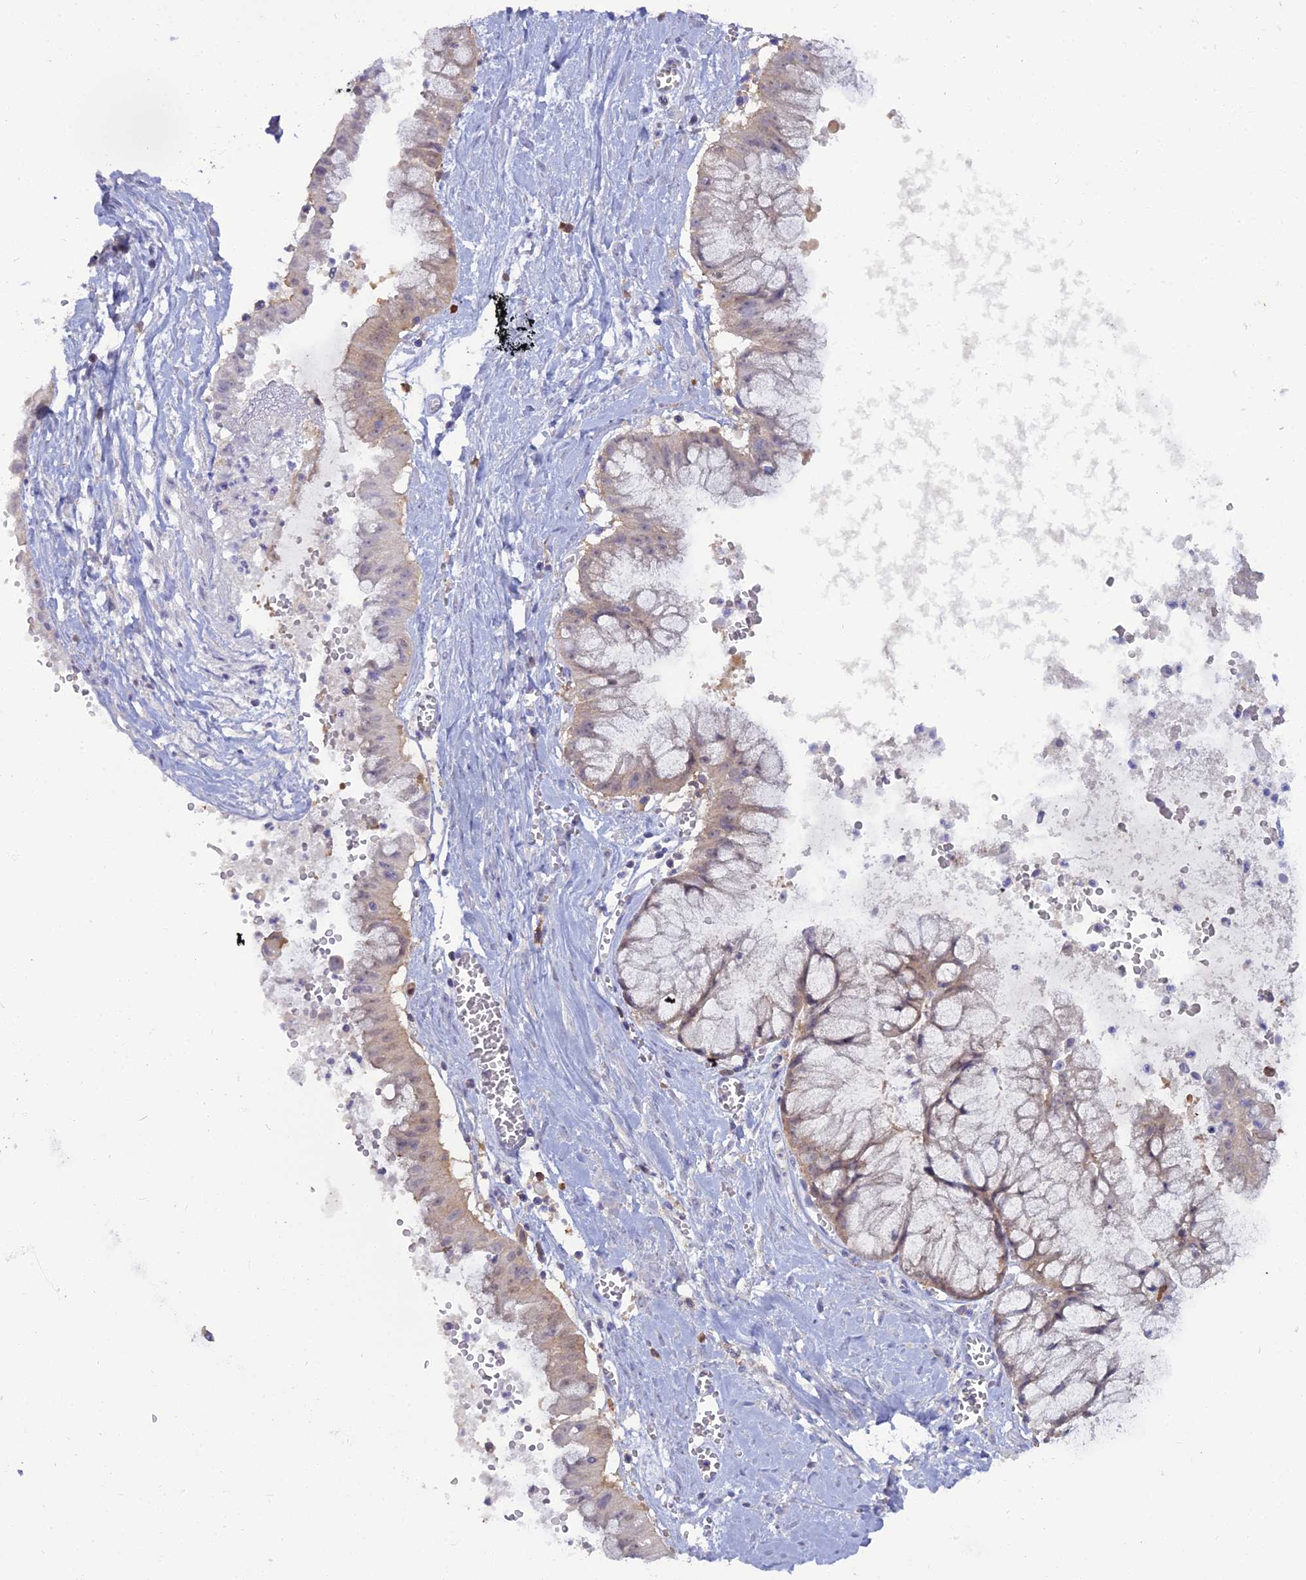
{"staining": {"intensity": "weak", "quantity": ">75%", "location": "cytoplasmic/membranous"}, "tissue": "ovarian cancer", "cell_type": "Tumor cells", "image_type": "cancer", "snomed": [{"axis": "morphology", "description": "Cystadenocarcinoma, mucinous, NOS"}, {"axis": "topography", "description": "Ovary"}], "caption": "The micrograph demonstrates immunohistochemical staining of mucinous cystadenocarcinoma (ovarian). There is weak cytoplasmic/membranous positivity is identified in approximately >75% of tumor cells.", "gene": "BLNK", "patient": {"sex": "female", "age": 70}}